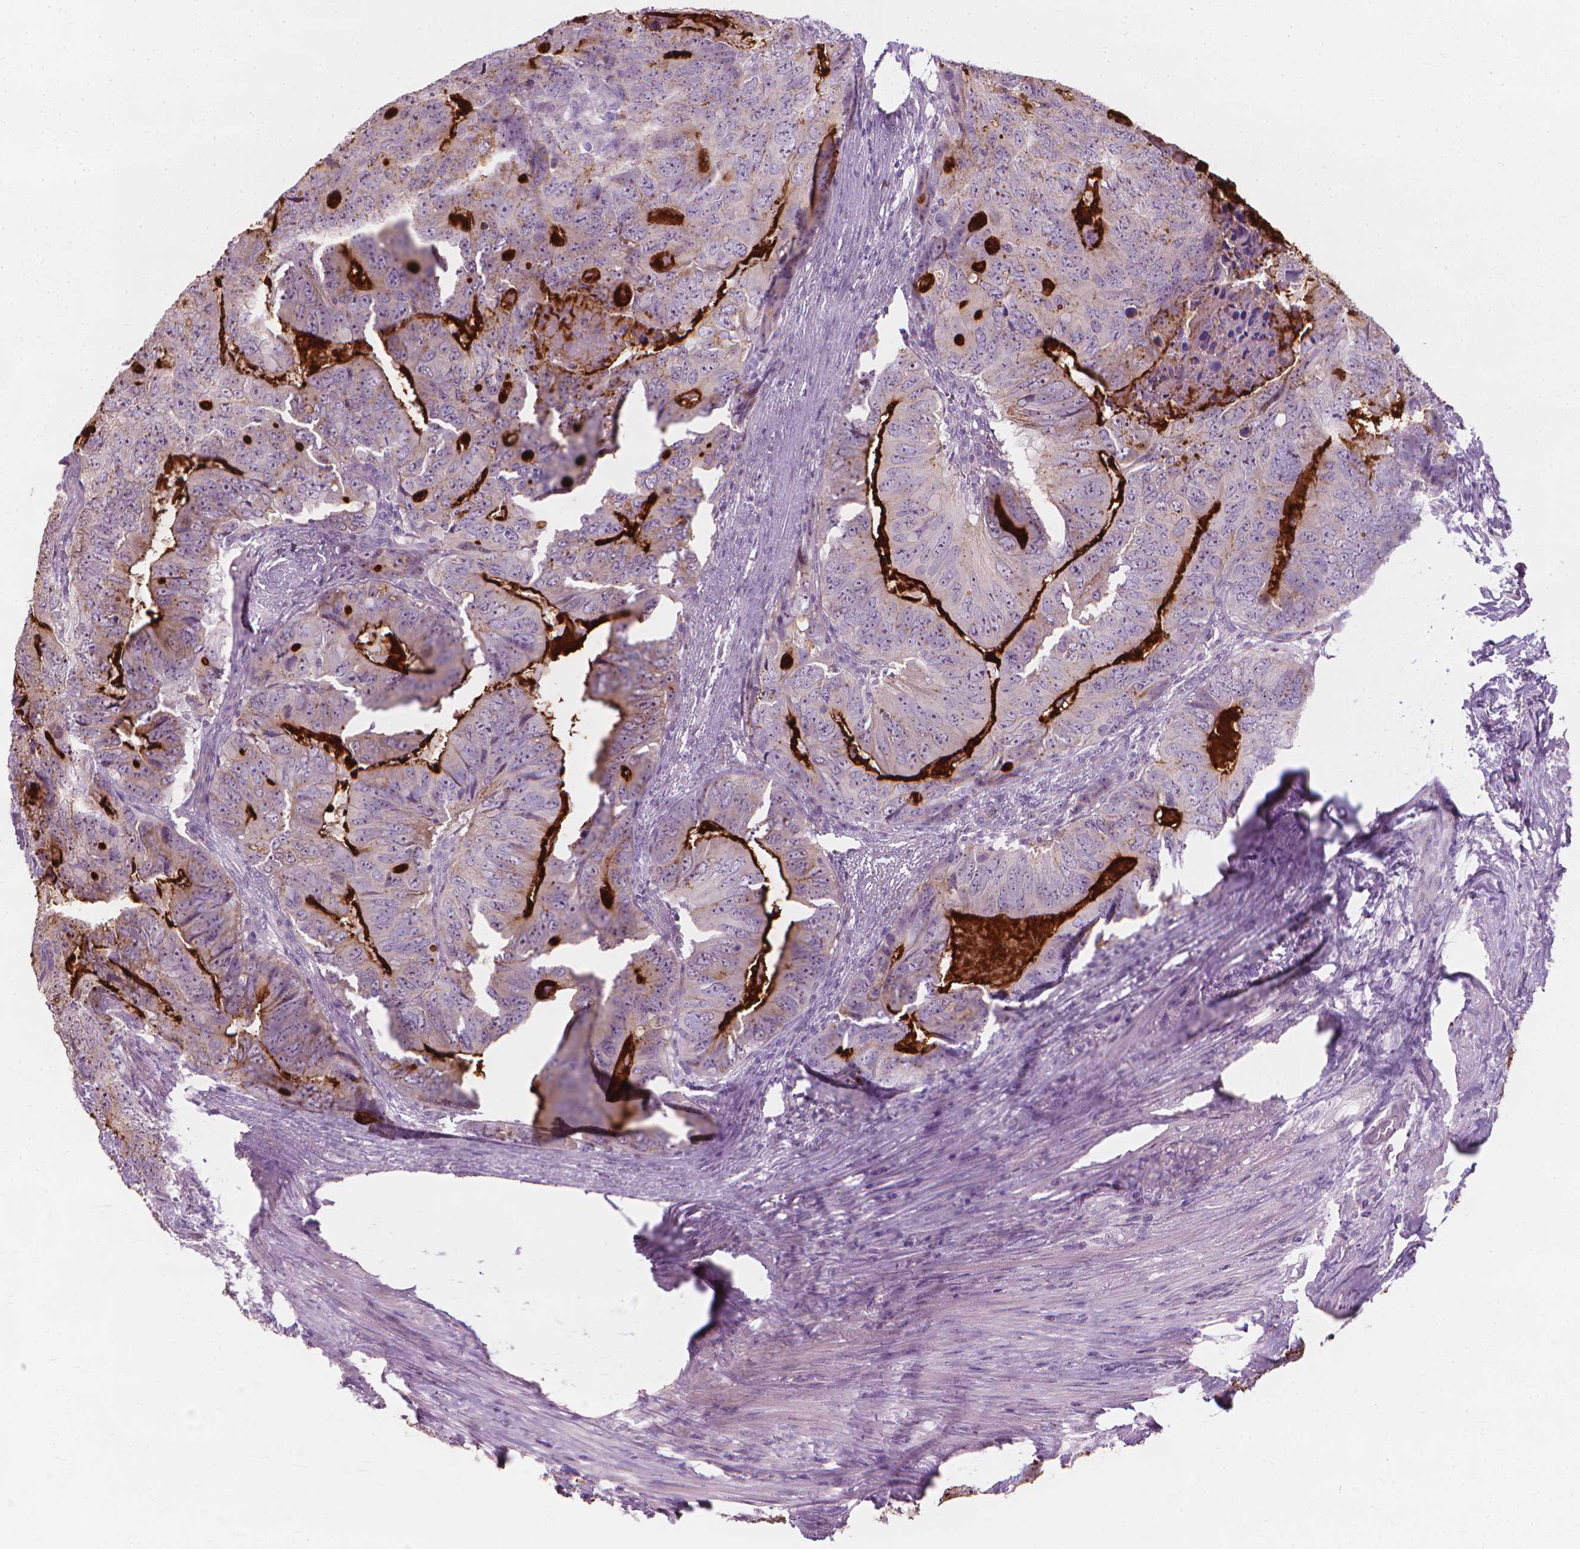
{"staining": {"intensity": "strong", "quantity": "<25%", "location": "cytoplasmic/membranous"}, "tissue": "colorectal cancer", "cell_type": "Tumor cells", "image_type": "cancer", "snomed": [{"axis": "morphology", "description": "Adenocarcinoma, NOS"}, {"axis": "topography", "description": "Colon"}], "caption": "The histopathology image demonstrates immunohistochemical staining of colorectal cancer. There is strong cytoplasmic/membranous expression is identified in about <25% of tumor cells.", "gene": "GPRC5A", "patient": {"sex": "male", "age": 79}}